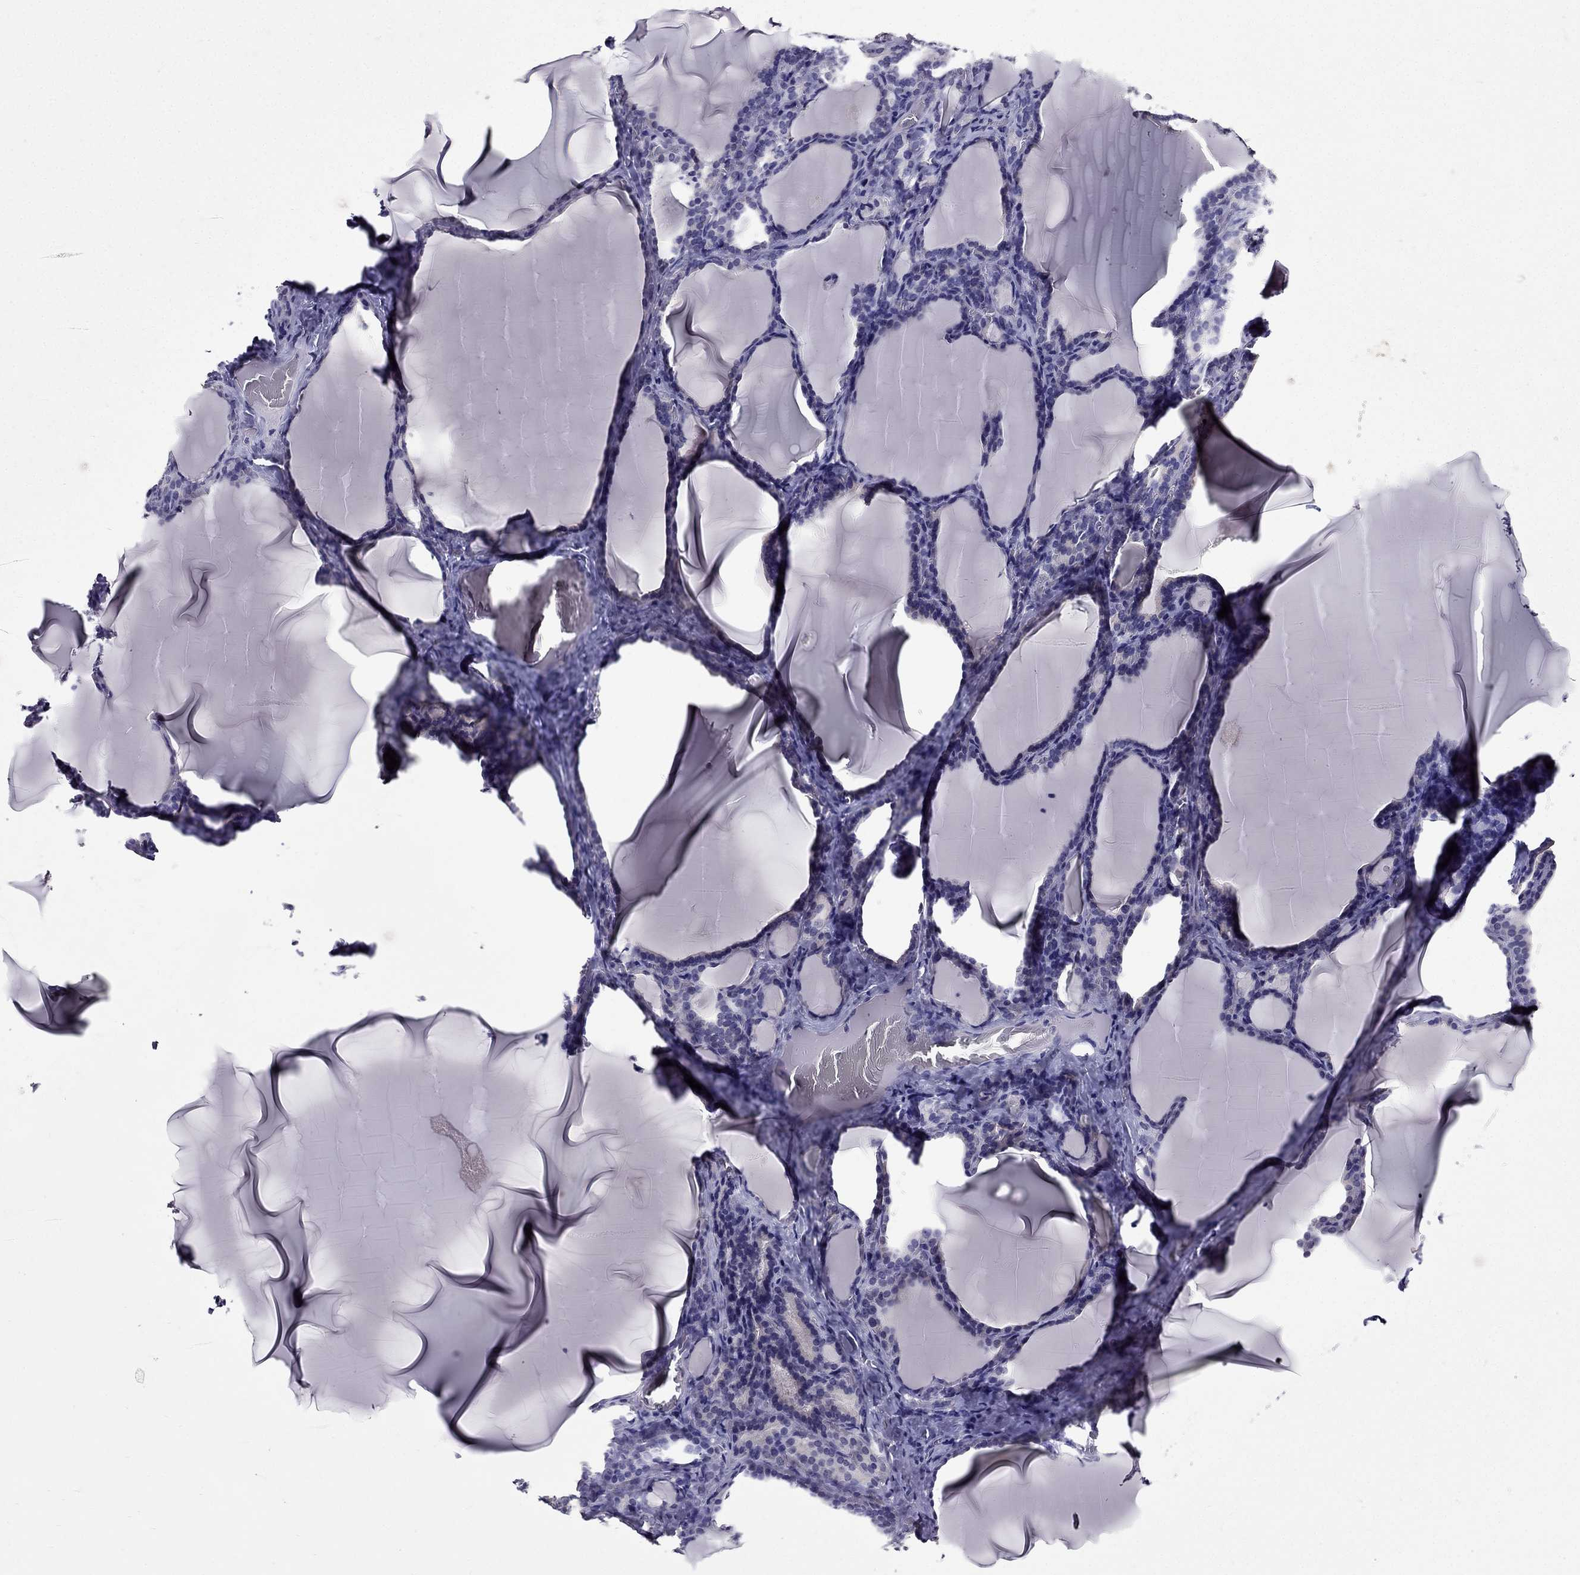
{"staining": {"intensity": "negative", "quantity": "none", "location": "none"}, "tissue": "thyroid gland", "cell_type": "Glandular cells", "image_type": "normal", "snomed": [{"axis": "morphology", "description": "Normal tissue, NOS"}, {"axis": "morphology", "description": "Hyperplasia, NOS"}, {"axis": "topography", "description": "Thyroid gland"}], "caption": "Glandular cells are negative for protein expression in benign human thyroid gland. (Stains: DAB (3,3'-diaminobenzidine) immunohistochemistry with hematoxylin counter stain, Microscopy: brightfield microscopy at high magnification).", "gene": "DUSP15", "patient": {"sex": "female", "age": 27}}